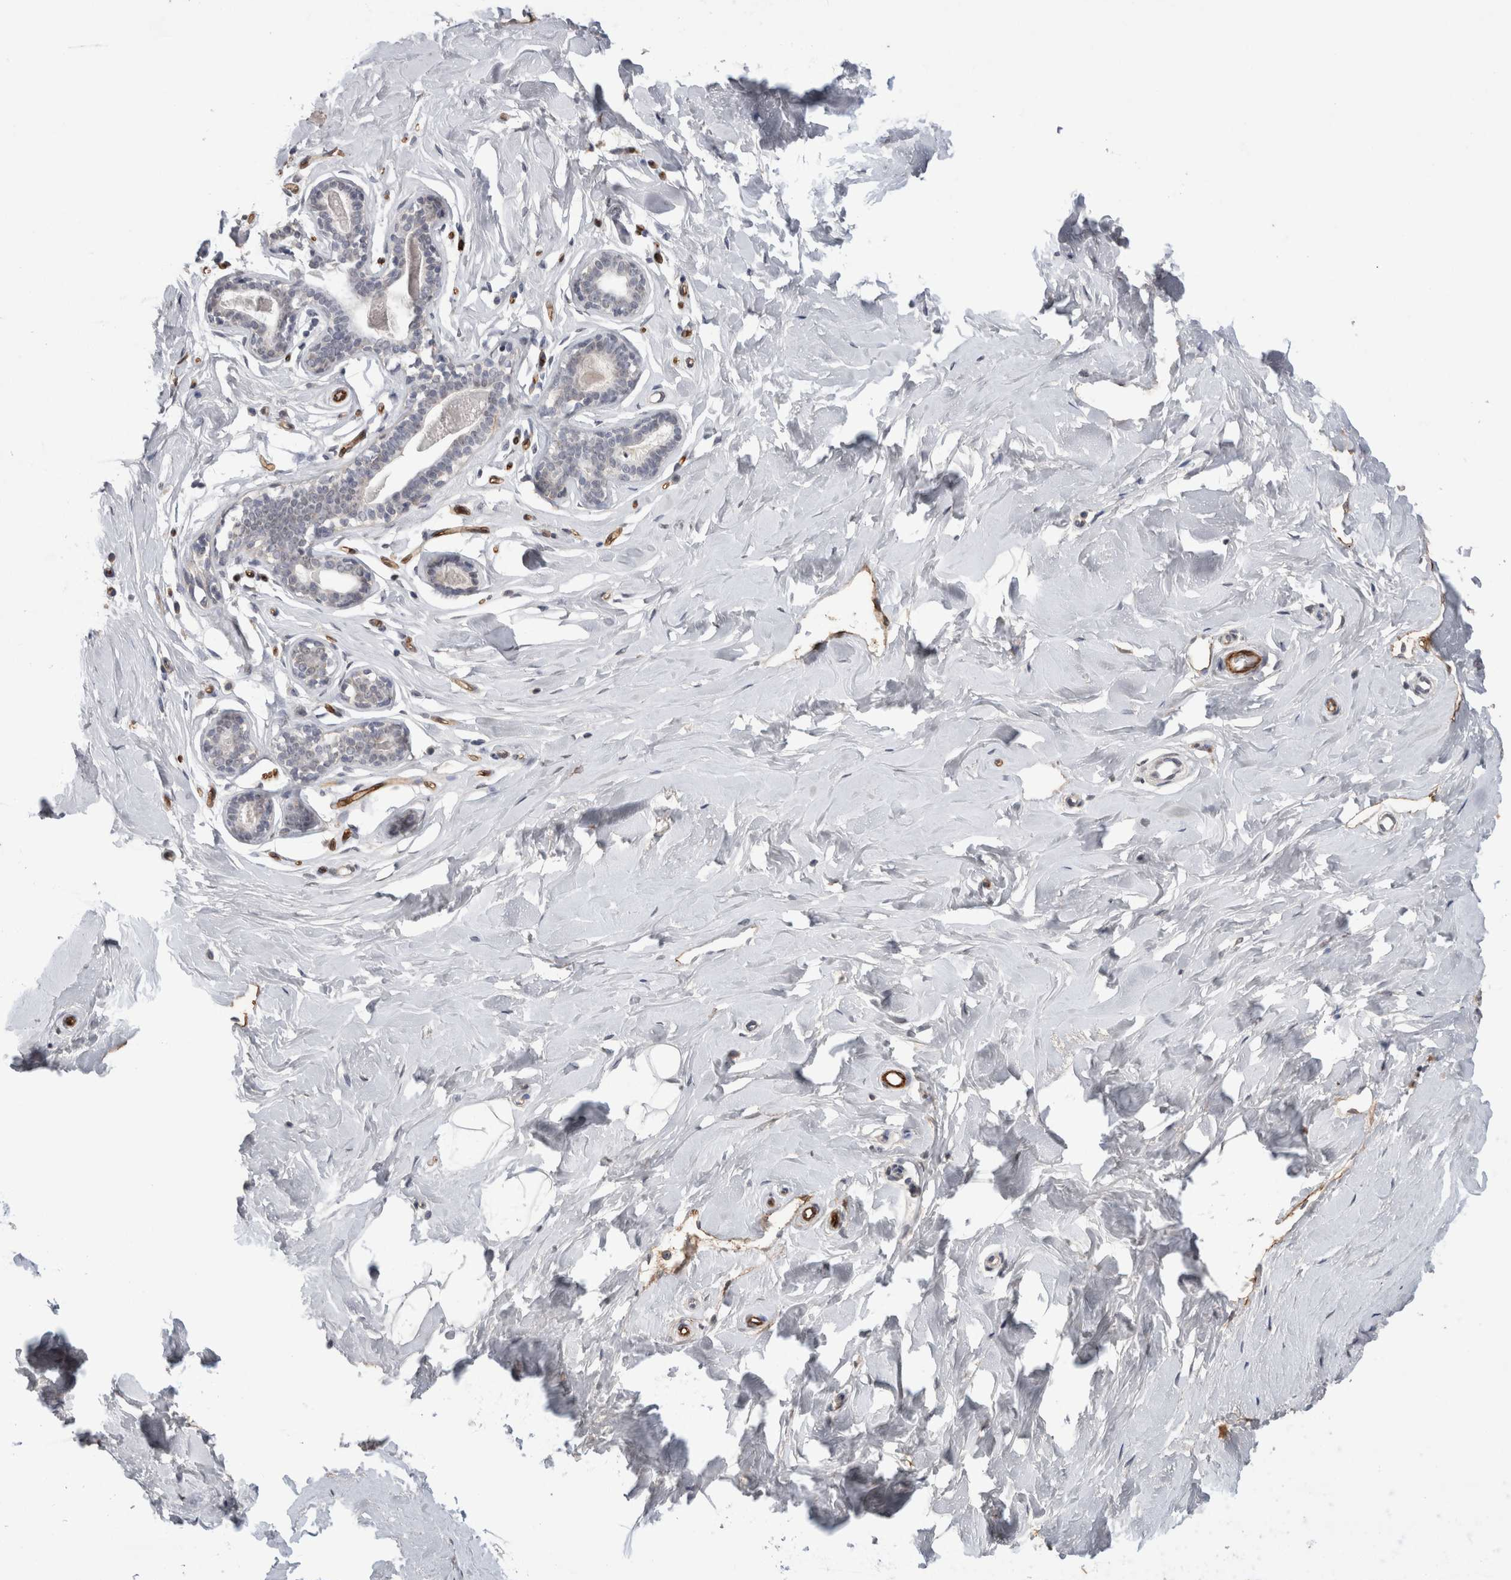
{"staining": {"intensity": "negative", "quantity": "none", "location": "none"}, "tissue": "breast", "cell_type": "Adipocytes", "image_type": "normal", "snomed": [{"axis": "morphology", "description": "Normal tissue, NOS"}, {"axis": "topography", "description": "Breast"}], "caption": "Adipocytes show no significant expression in unremarkable breast.", "gene": "CDH13", "patient": {"sex": "female", "age": 23}}